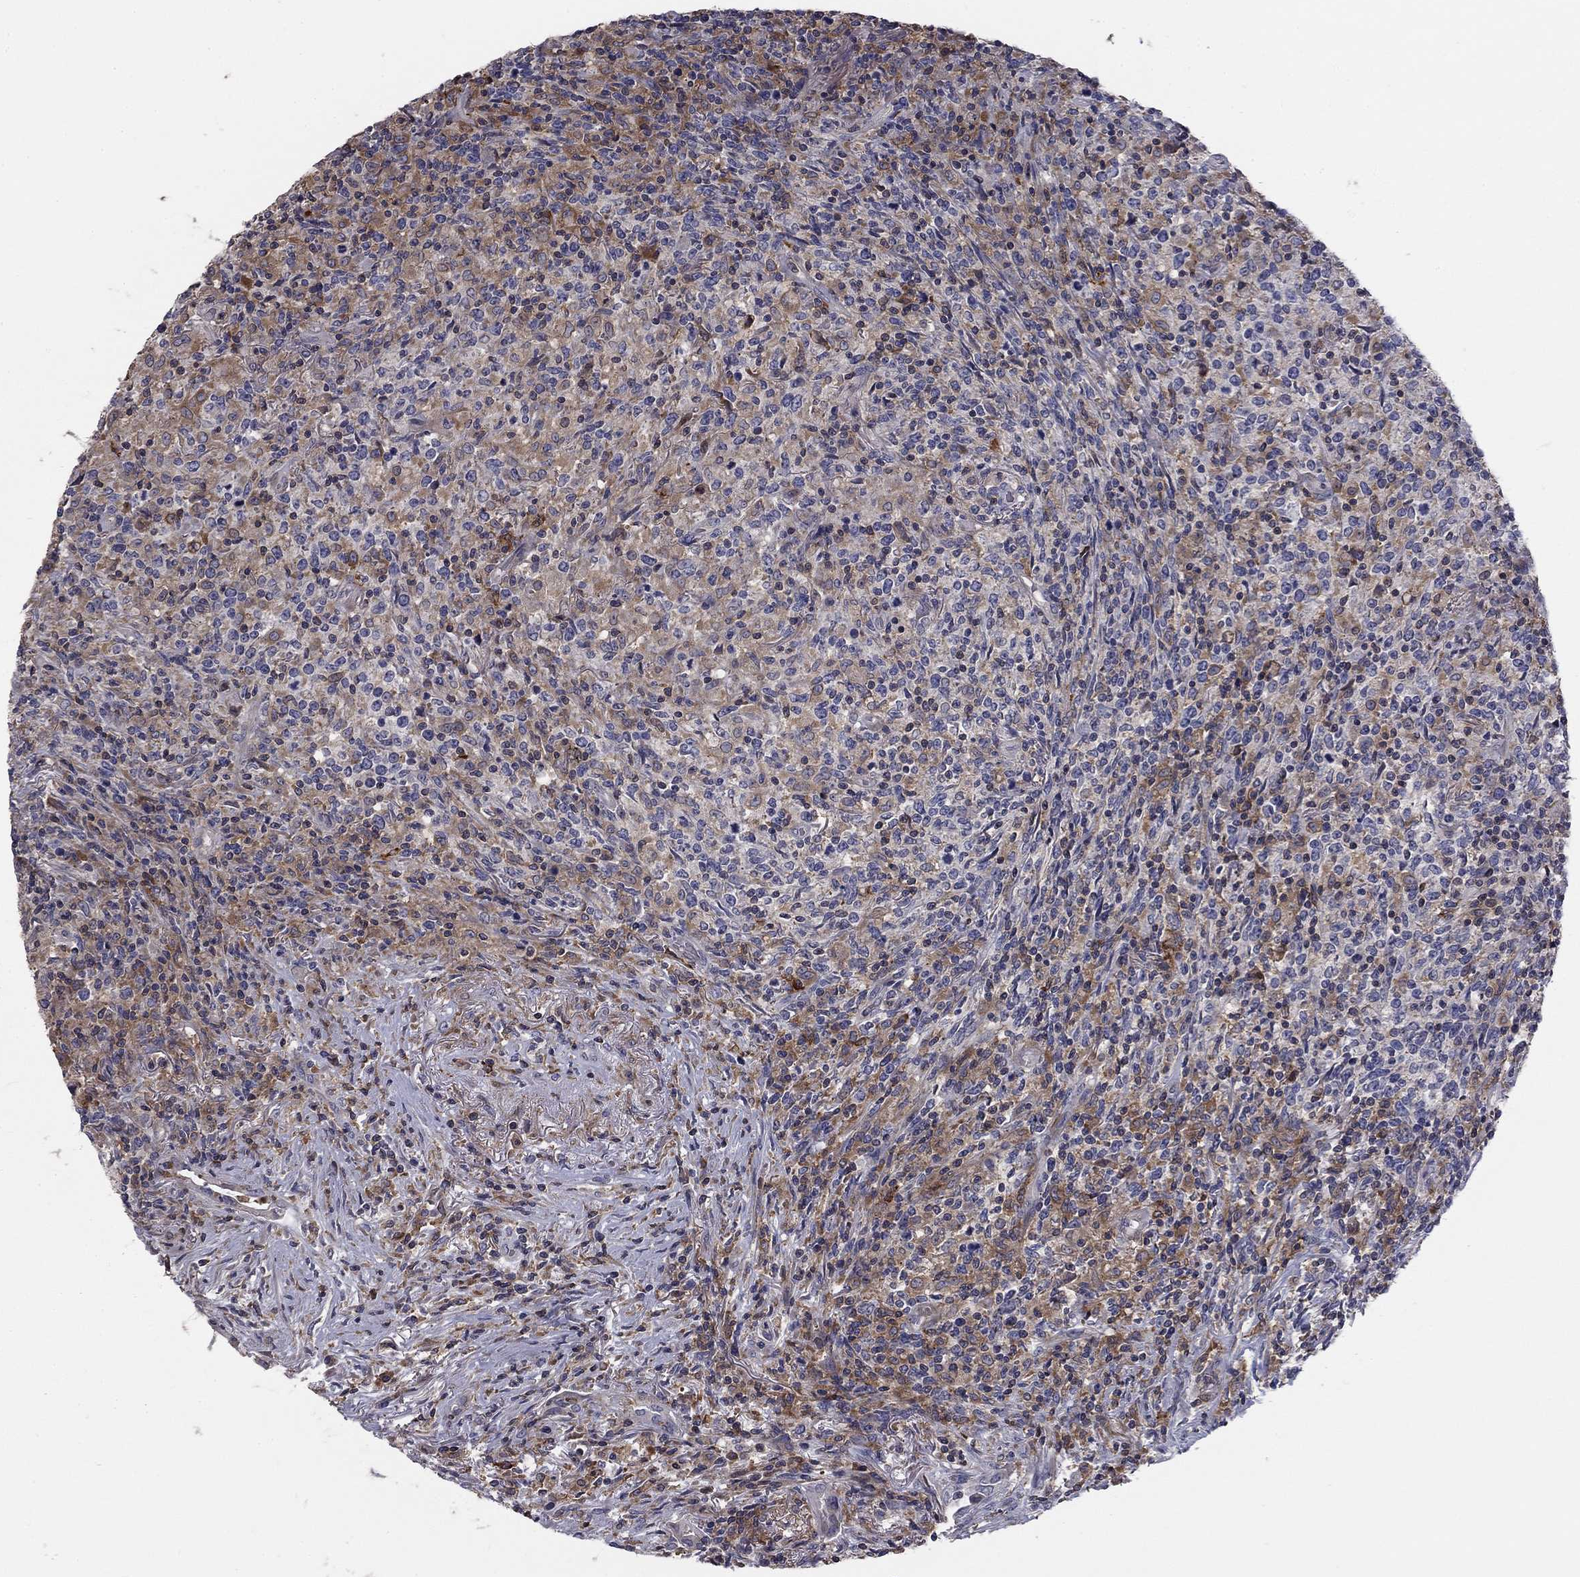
{"staining": {"intensity": "moderate", "quantity": "<25%", "location": "cytoplasmic/membranous"}, "tissue": "lymphoma", "cell_type": "Tumor cells", "image_type": "cancer", "snomed": [{"axis": "morphology", "description": "Malignant lymphoma, non-Hodgkin's type, High grade"}, {"axis": "topography", "description": "Lung"}], "caption": "IHC of lymphoma shows low levels of moderate cytoplasmic/membranous staining in about <25% of tumor cells.", "gene": "PLCB2", "patient": {"sex": "male", "age": 79}}